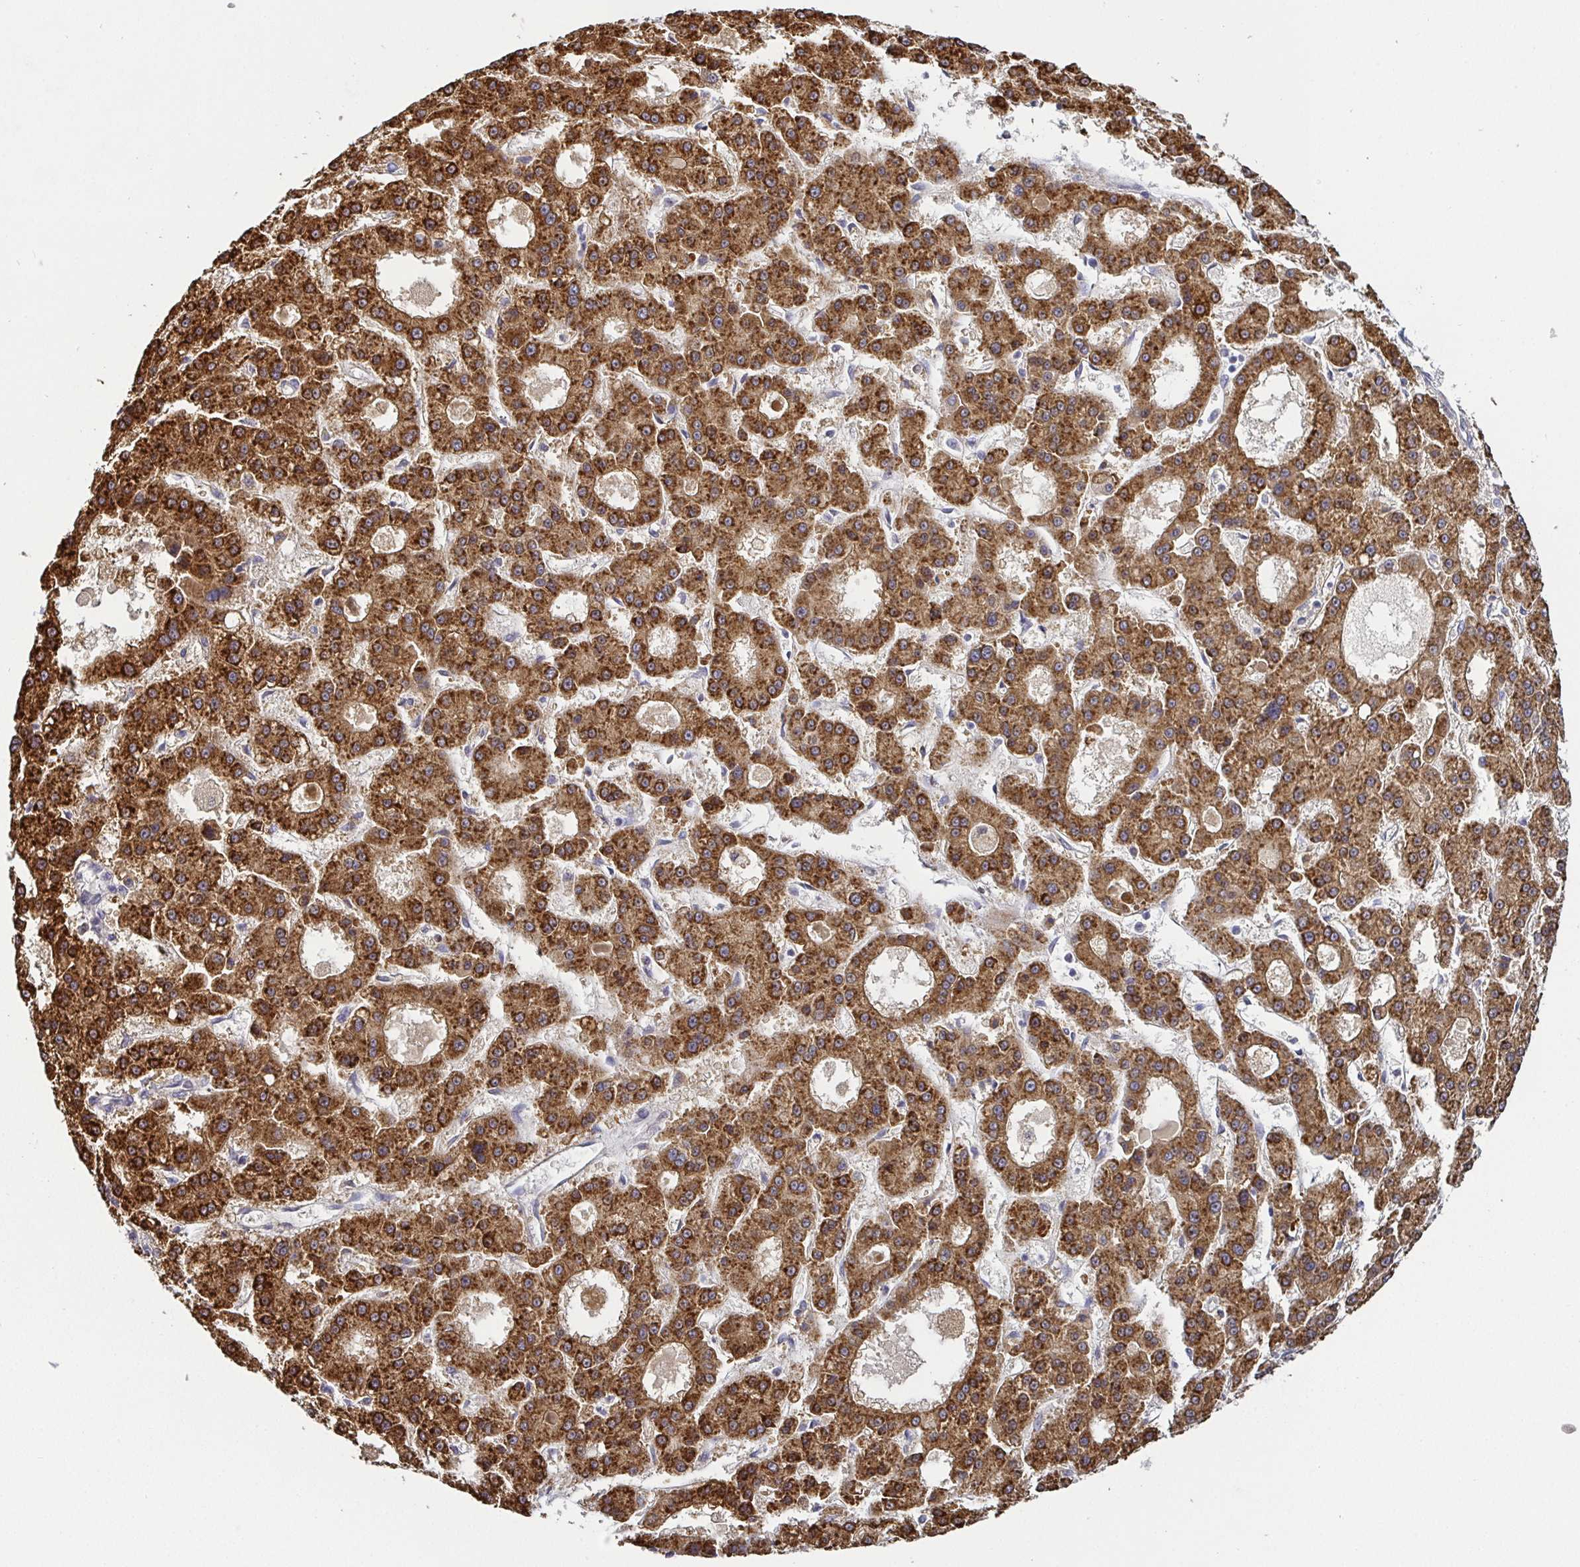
{"staining": {"intensity": "strong", "quantity": ">75%", "location": "cytoplasmic/membranous"}, "tissue": "liver cancer", "cell_type": "Tumor cells", "image_type": "cancer", "snomed": [{"axis": "morphology", "description": "Carcinoma, Hepatocellular, NOS"}, {"axis": "topography", "description": "Liver"}], "caption": "Liver cancer (hepatocellular carcinoma) tissue shows strong cytoplasmic/membranous expression in approximately >75% of tumor cells, visualized by immunohistochemistry. (DAB (3,3'-diaminobenzidine) = brown stain, brightfield microscopy at high magnification).", "gene": "SNX8", "patient": {"sex": "male", "age": 70}}